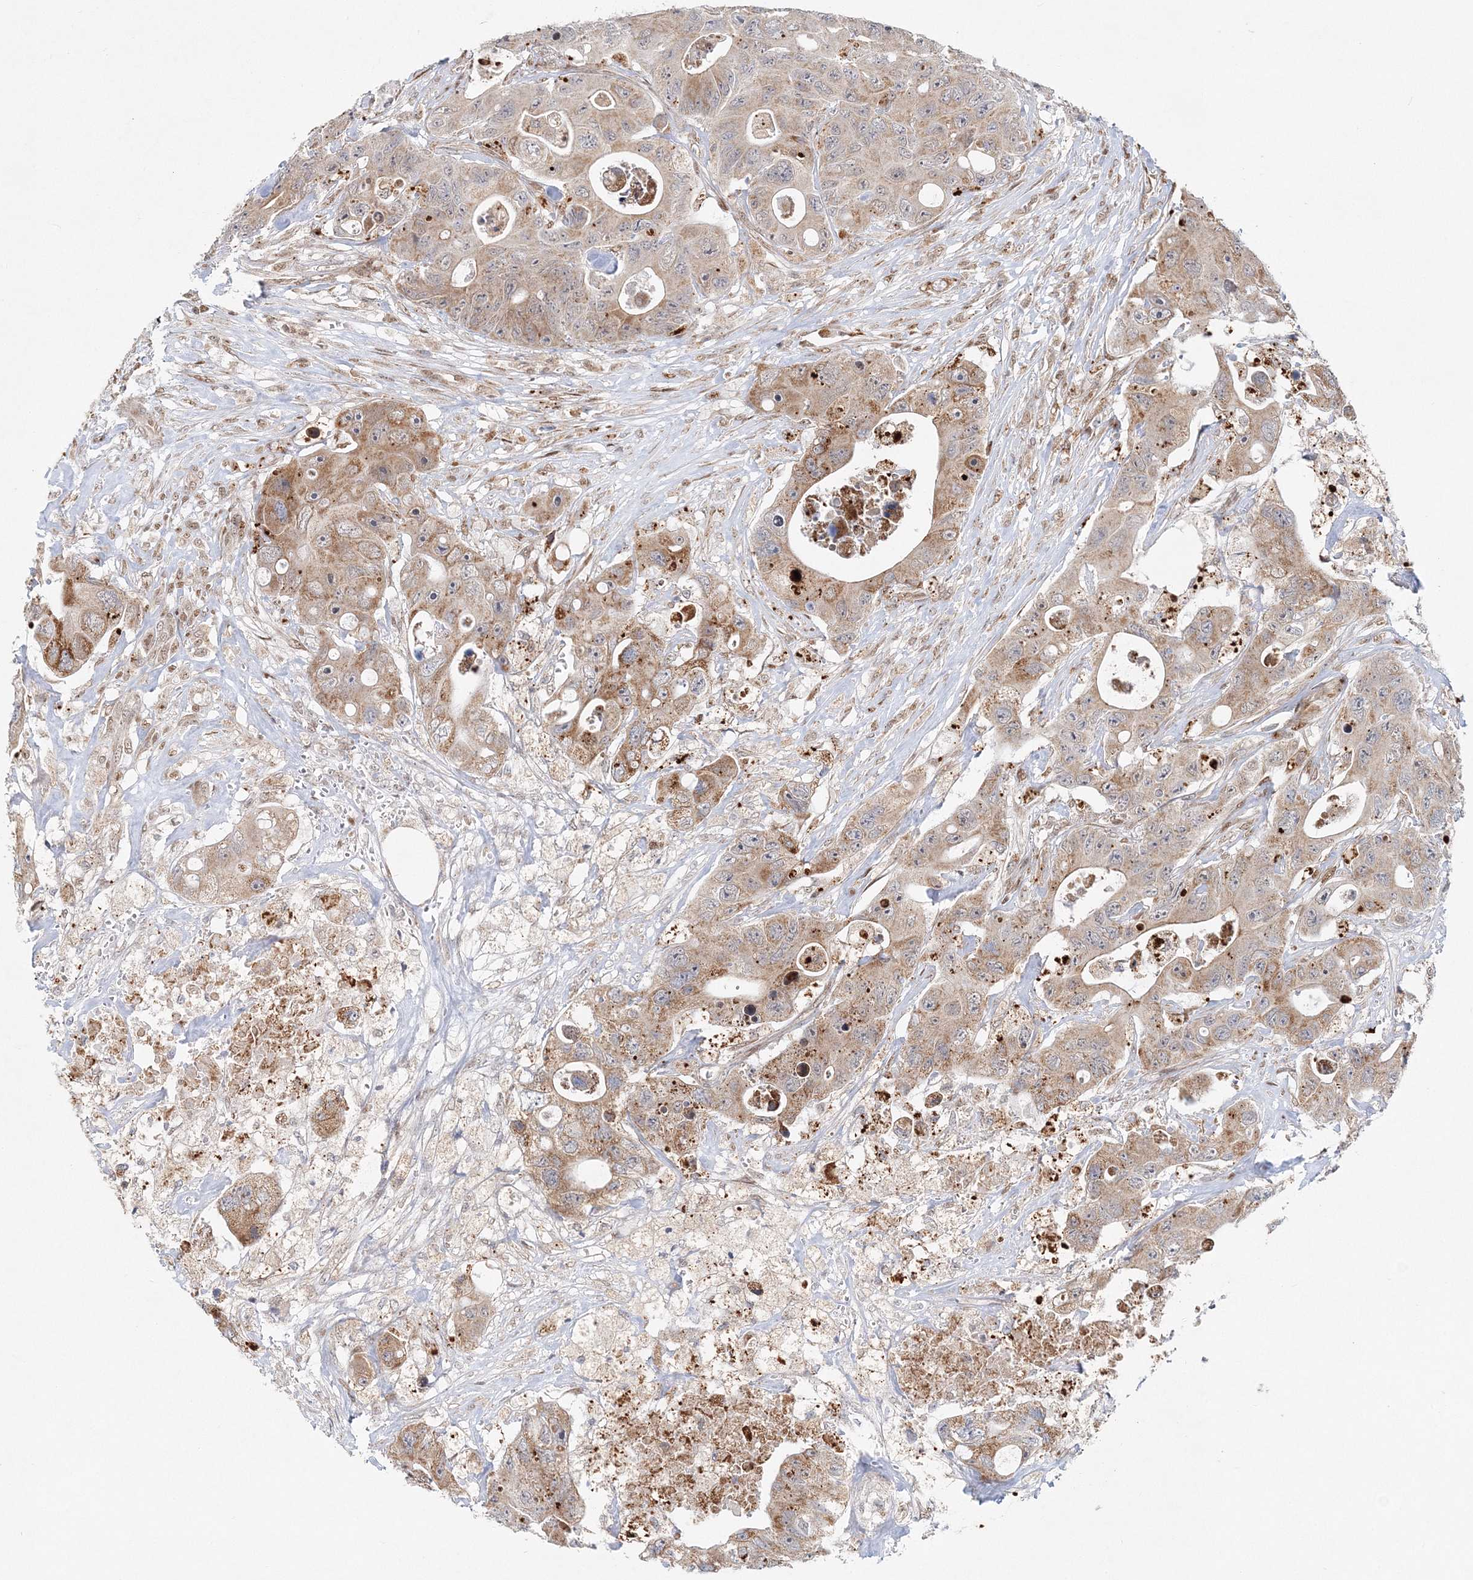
{"staining": {"intensity": "moderate", "quantity": ">75%", "location": "cytoplasmic/membranous"}, "tissue": "colorectal cancer", "cell_type": "Tumor cells", "image_type": "cancer", "snomed": [{"axis": "morphology", "description": "Adenocarcinoma, NOS"}, {"axis": "topography", "description": "Colon"}], "caption": "IHC histopathology image of neoplastic tissue: colorectal cancer (adenocarcinoma) stained using IHC reveals medium levels of moderate protein expression localized specifically in the cytoplasmic/membranous of tumor cells, appearing as a cytoplasmic/membranous brown color.", "gene": "RAB11FIP2", "patient": {"sex": "female", "age": 46}}